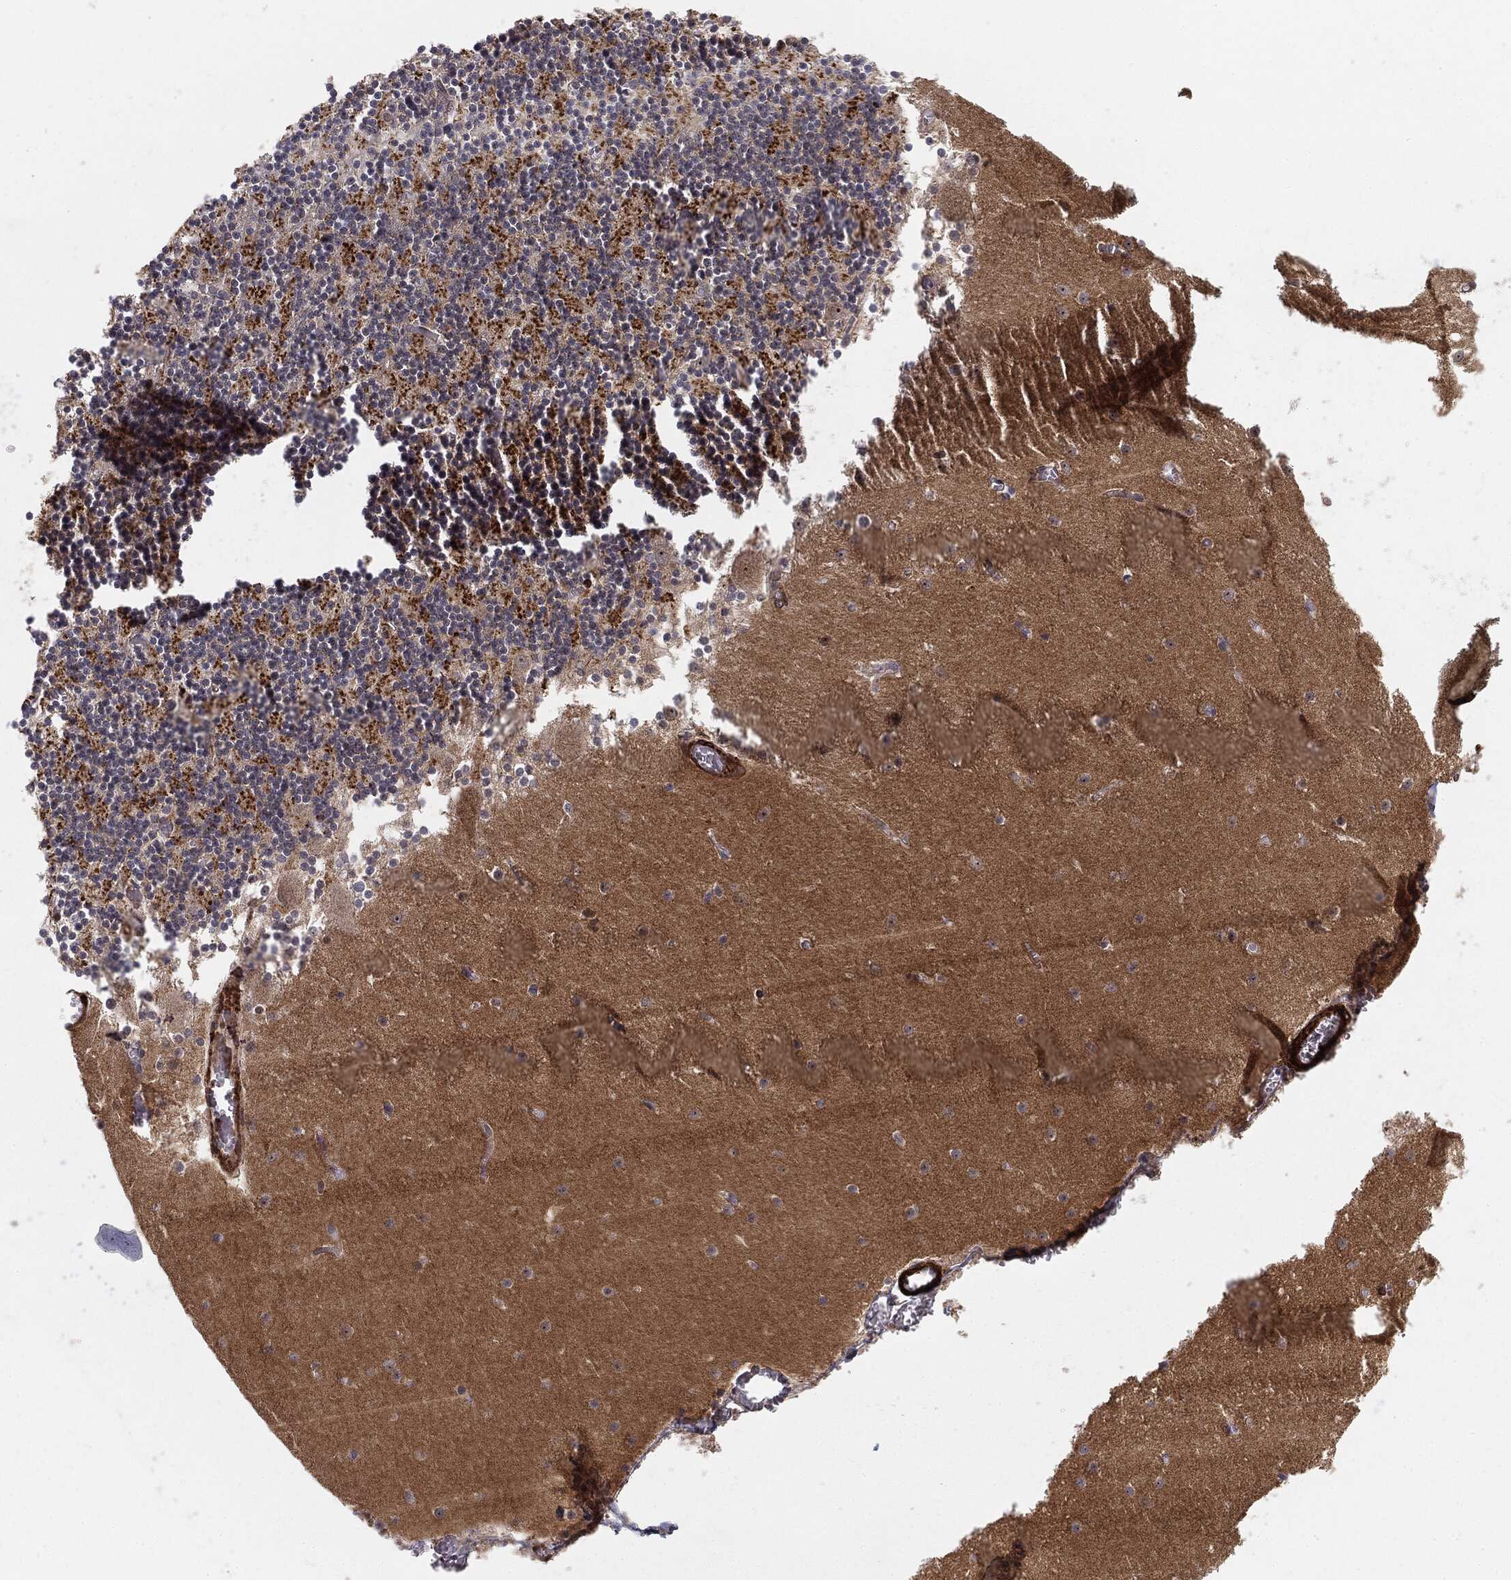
{"staining": {"intensity": "negative", "quantity": "none", "location": "none"}, "tissue": "cerebellum", "cell_type": "Cells in granular layer", "image_type": "normal", "snomed": [{"axis": "morphology", "description": "Normal tissue, NOS"}, {"axis": "topography", "description": "Cerebellum"}], "caption": "A photomicrograph of cerebellum stained for a protein reveals no brown staining in cells in granular layer. (Immunohistochemistry (ihc), brightfield microscopy, high magnification).", "gene": "PTEN", "patient": {"sex": "female", "age": 28}}